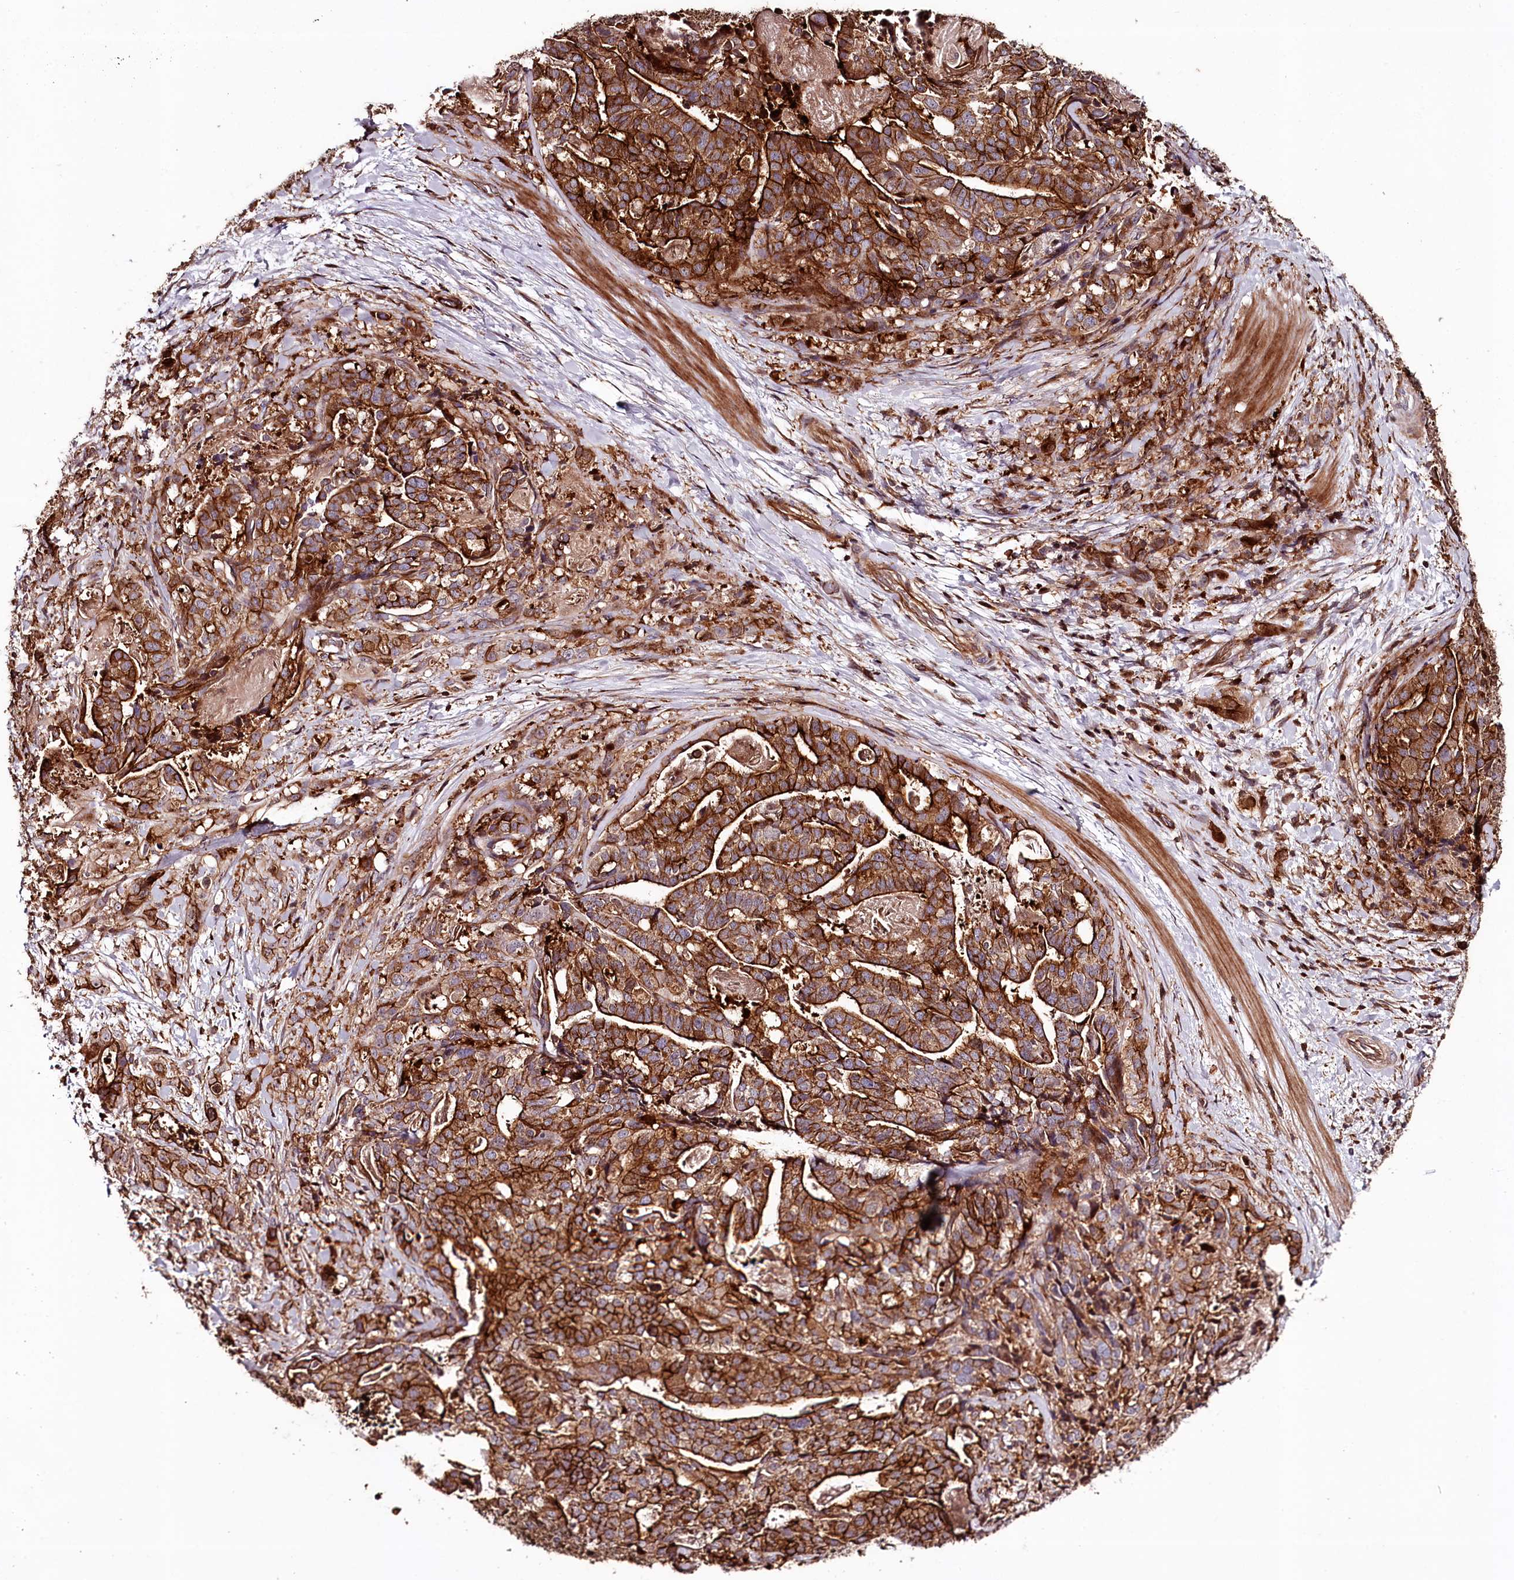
{"staining": {"intensity": "strong", "quantity": ">75%", "location": "cytoplasmic/membranous"}, "tissue": "stomach cancer", "cell_type": "Tumor cells", "image_type": "cancer", "snomed": [{"axis": "morphology", "description": "Adenocarcinoma, NOS"}, {"axis": "topography", "description": "Stomach"}], "caption": "Protein staining demonstrates strong cytoplasmic/membranous expression in about >75% of tumor cells in stomach adenocarcinoma. (Stains: DAB (3,3'-diaminobenzidine) in brown, nuclei in blue, Microscopy: brightfield microscopy at high magnification).", "gene": "KIF14", "patient": {"sex": "male", "age": 48}}